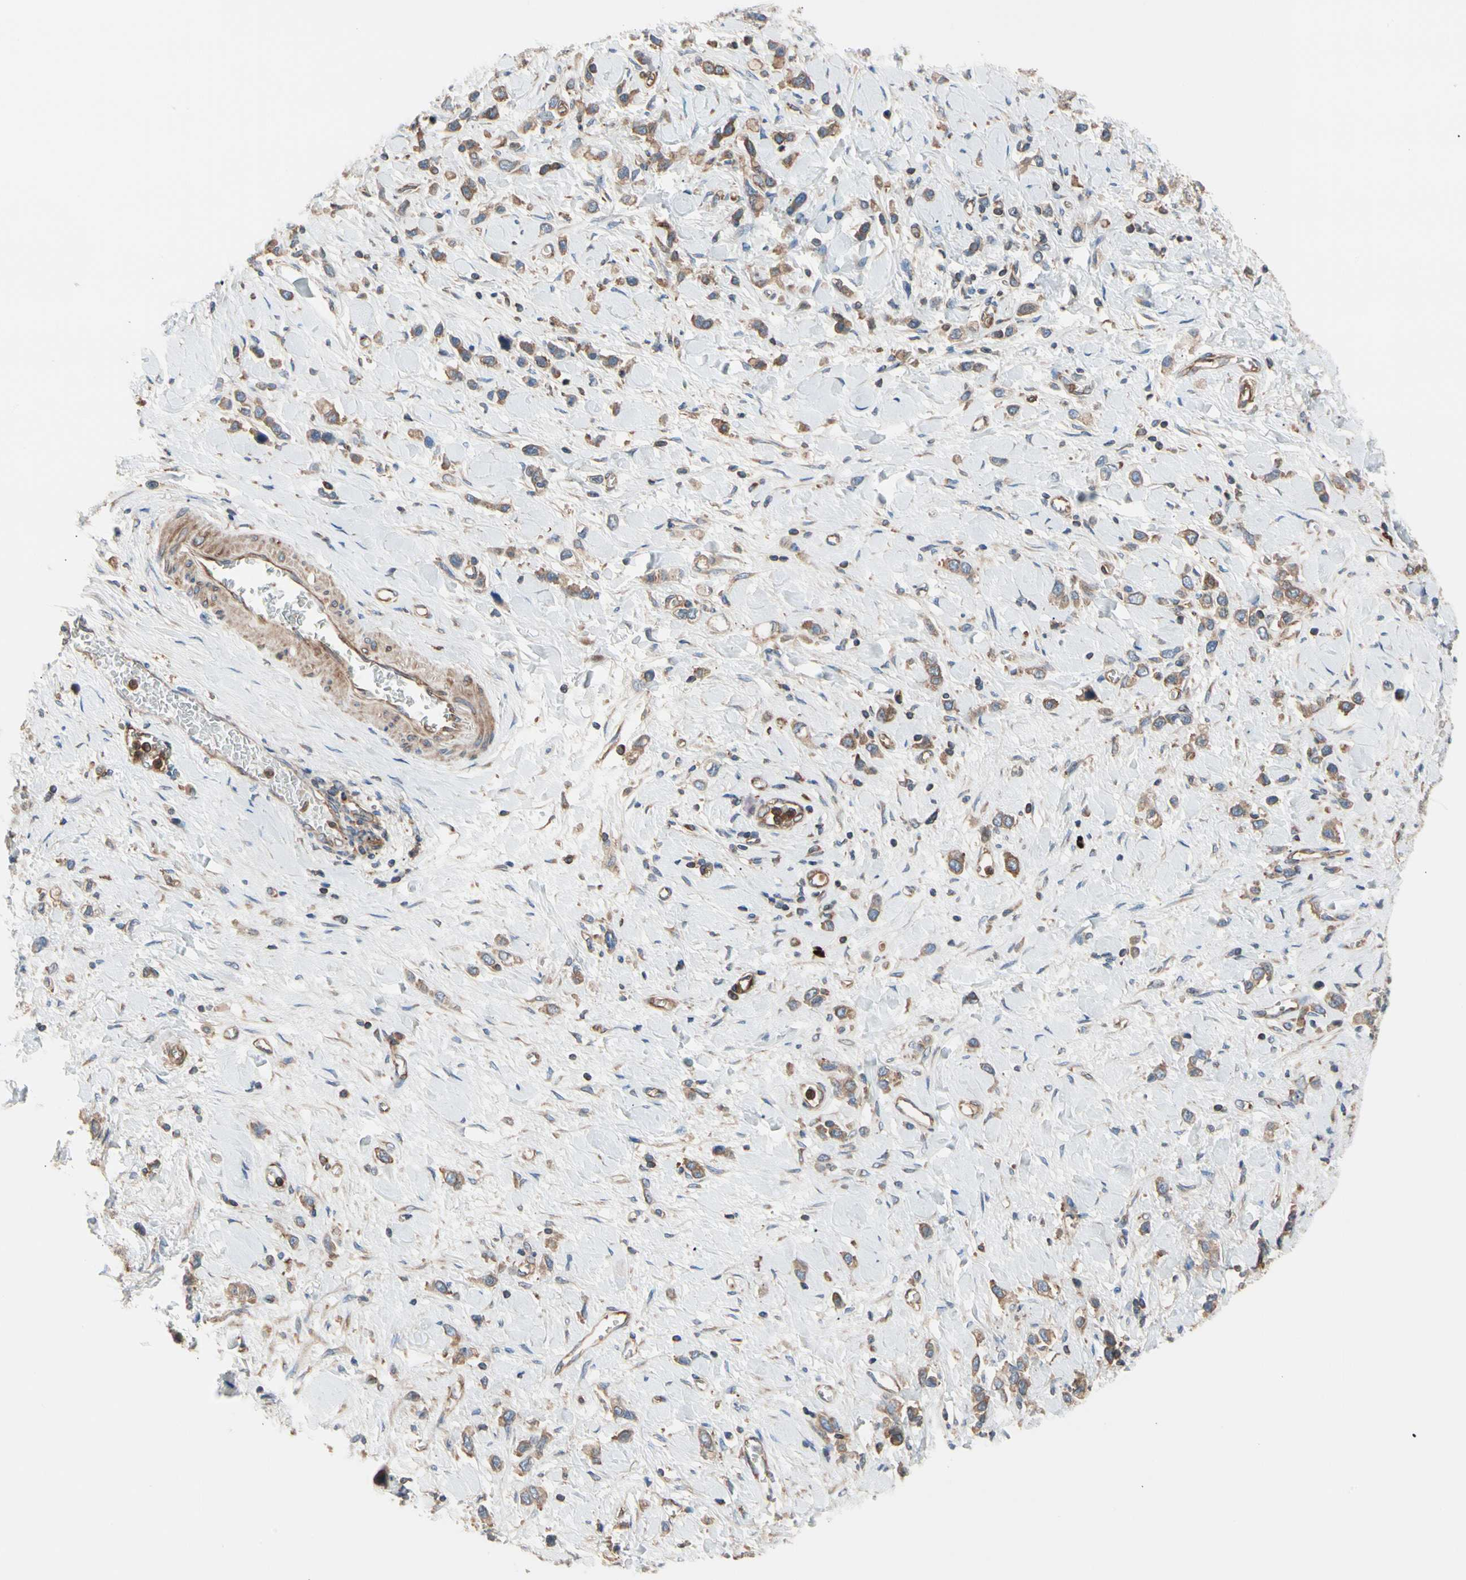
{"staining": {"intensity": "moderate", "quantity": ">75%", "location": "cytoplasmic/membranous"}, "tissue": "stomach cancer", "cell_type": "Tumor cells", "image_type": "cancer", "snomed": [{"axis": "morphology", "description": "Normal tissue, NOS"}, {"axis": "morphology", "description": "Adenocarcinoma, NOS"}, {"axis": "topography", "description": "Stomach, upper"}, {"axis": "topography", "description": "Stomach"}], "caption": "An image showing moderate cytoplasmic/membranous positivity in approximately >75% of tumor cells in stomach cancer (adenocarcinoma), as visualized by brown immunohistochemical staining.", "gene": "ROCK1", "patient": {"sex": "female", "age": 65}}